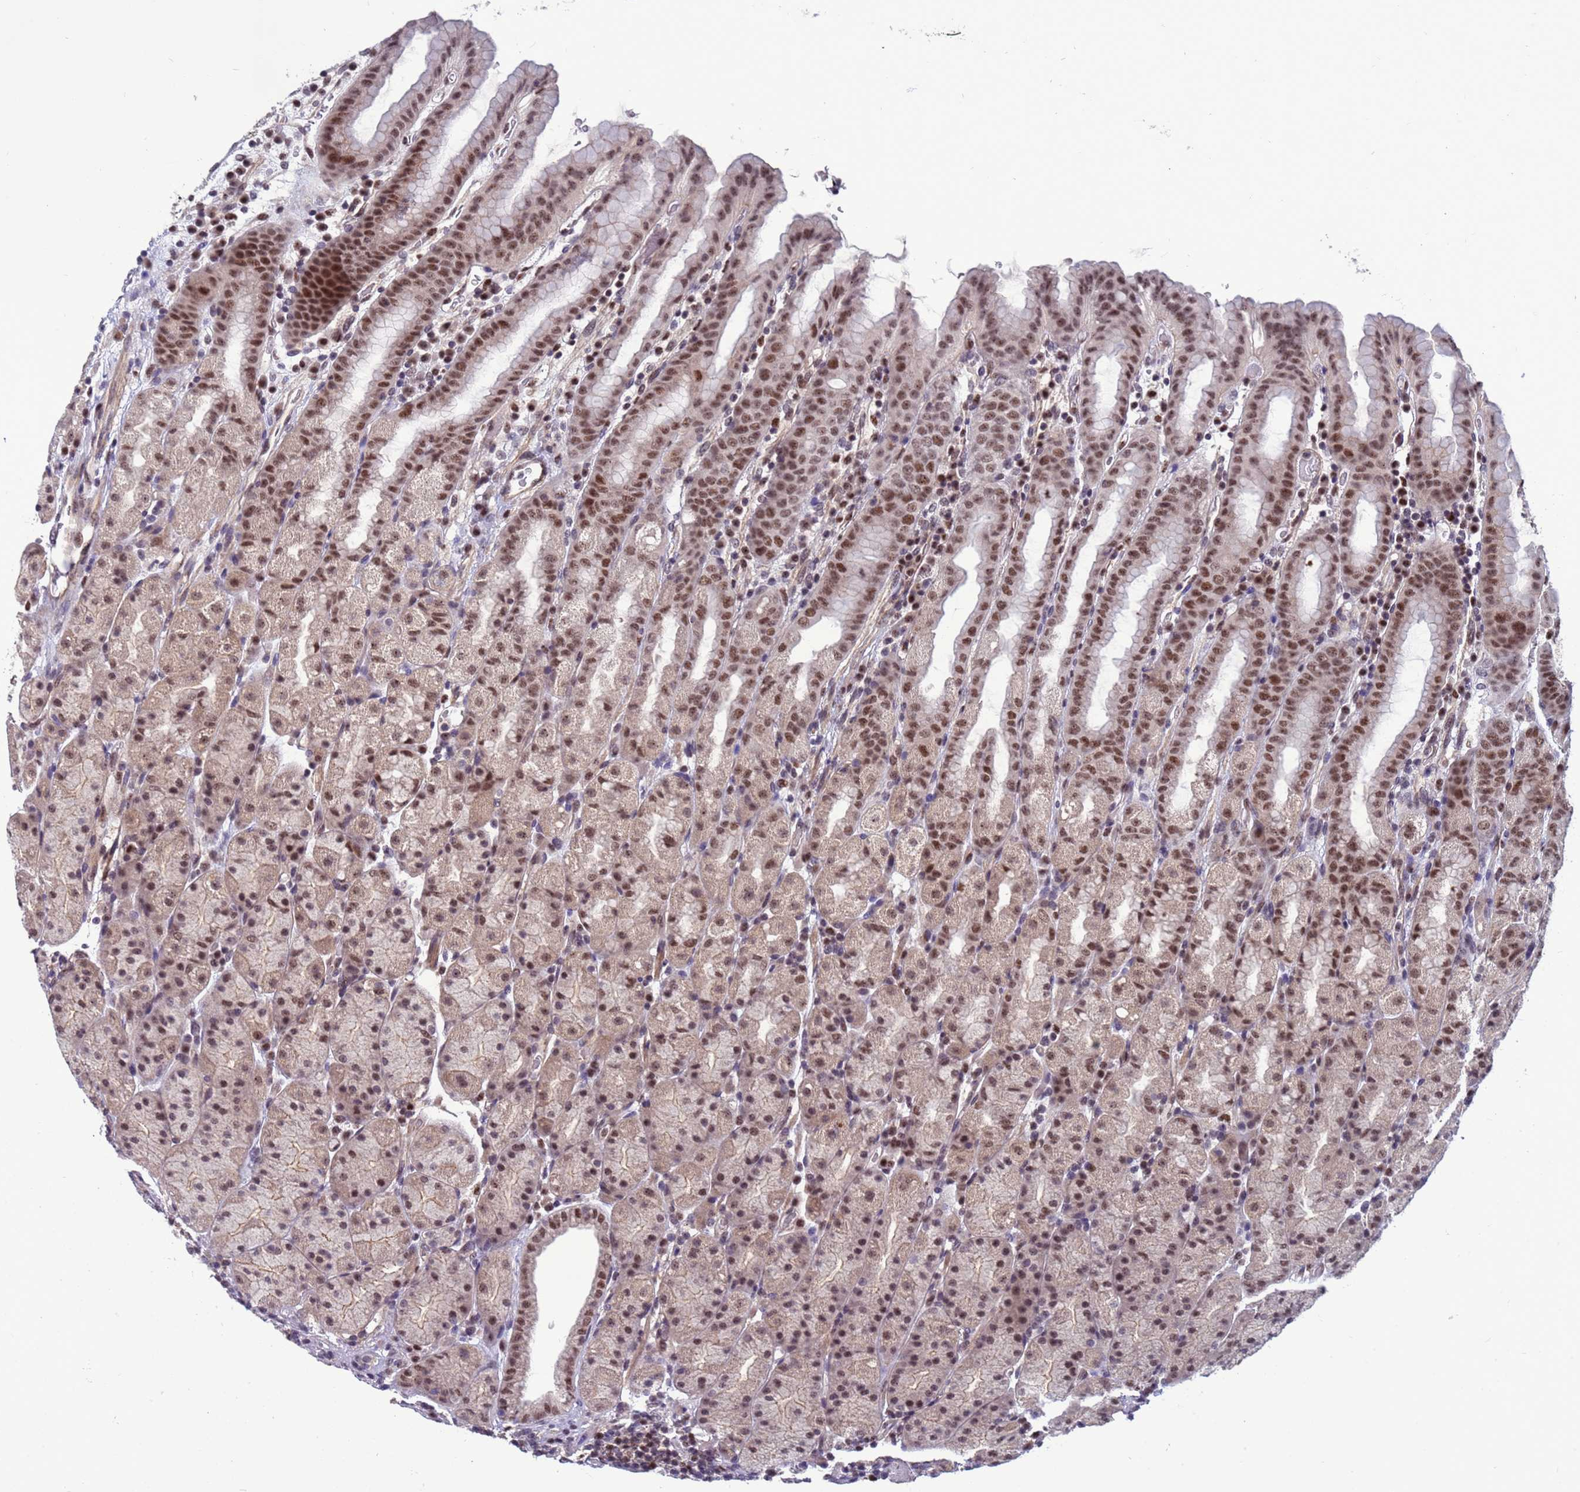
{"staining": {"intensity": "moderate", "quantity": ">75%", "location": "cytoplasmic/membranous,nuclear"}, "tissue": "stomach", "cell_type": "Glandular cells", "image_type": "normal", "snomed": [{"axis": "morphology", "description": "Normal tissue, NOS"}, {"axis": "topography", "description": "Stomach, upper"}, {"axis": "topography", "description": "Stomach, lower"}, {"axis": "topography", "description": "Small intestine"}], "caption": "IHC histopathology image of benign stomach stained for a protein (brown), which reveals medium levels of moderate cytoplasmic/membranous,nuclear positivity in approximately >75% of glandular cells.", "gene": "NSL1", "patient": {"sex": "male", "age": 68}}